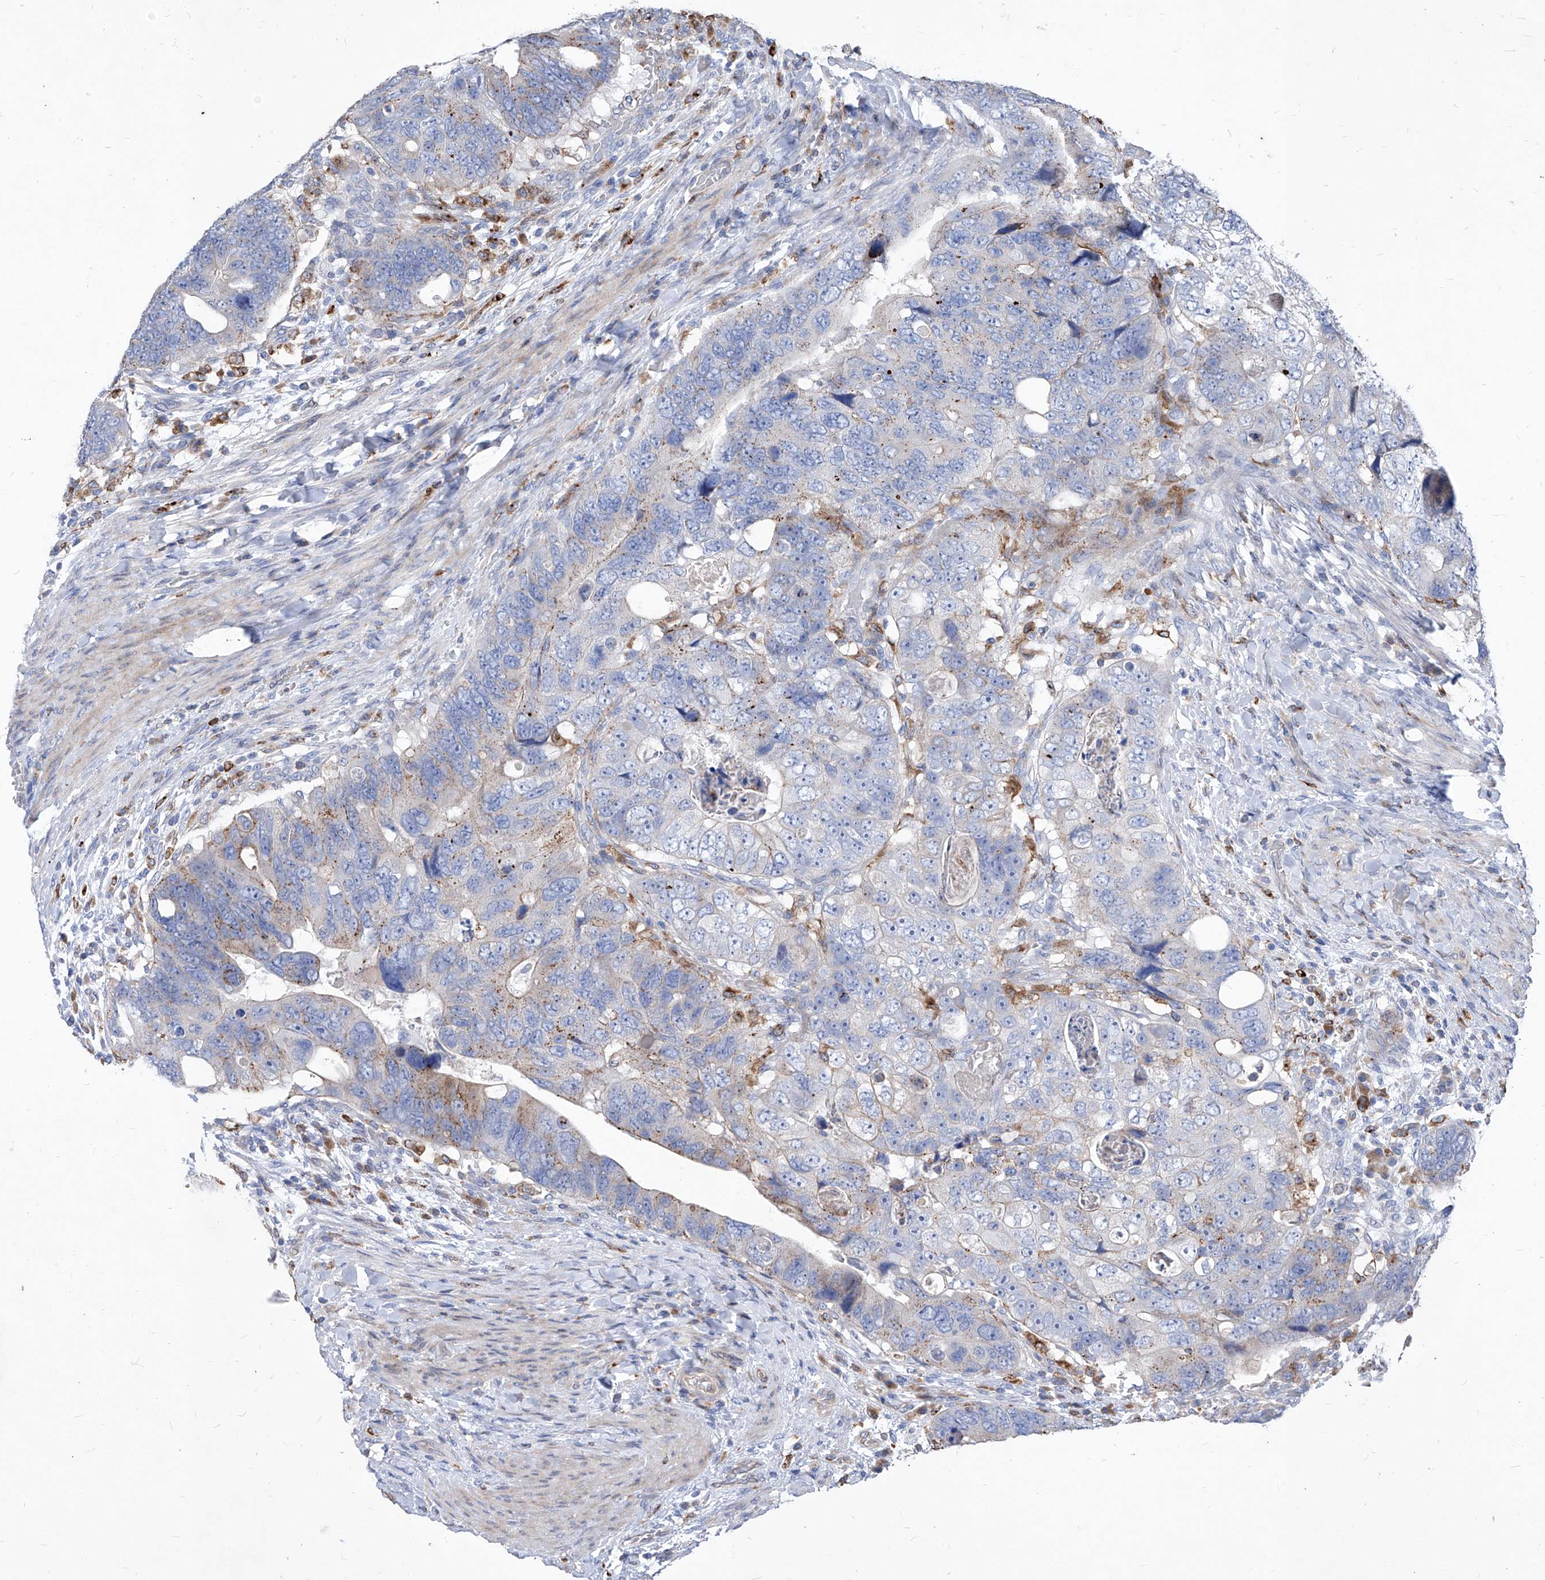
{"staining": {"intensity": "moderate", "quantity": "<25%", "location": "cytoplasmic/membranous"}, "tissue": "colorectal cancer", "cell_type": "Tumor cells", "image_type": "cancer", "snomed": [{"axis": "morphology", "description": "Adenocarcinoma, NOS"}, {"axis": "topography", "description": "Rectum"}], "caption": "This is an image of IHC staining of colorectal cancer, which shows moderate staining in the cytoplasmic/membranous of tumor cells.", "gene": "UBOX5", "patient": {"sex": "male", "age": 59}}